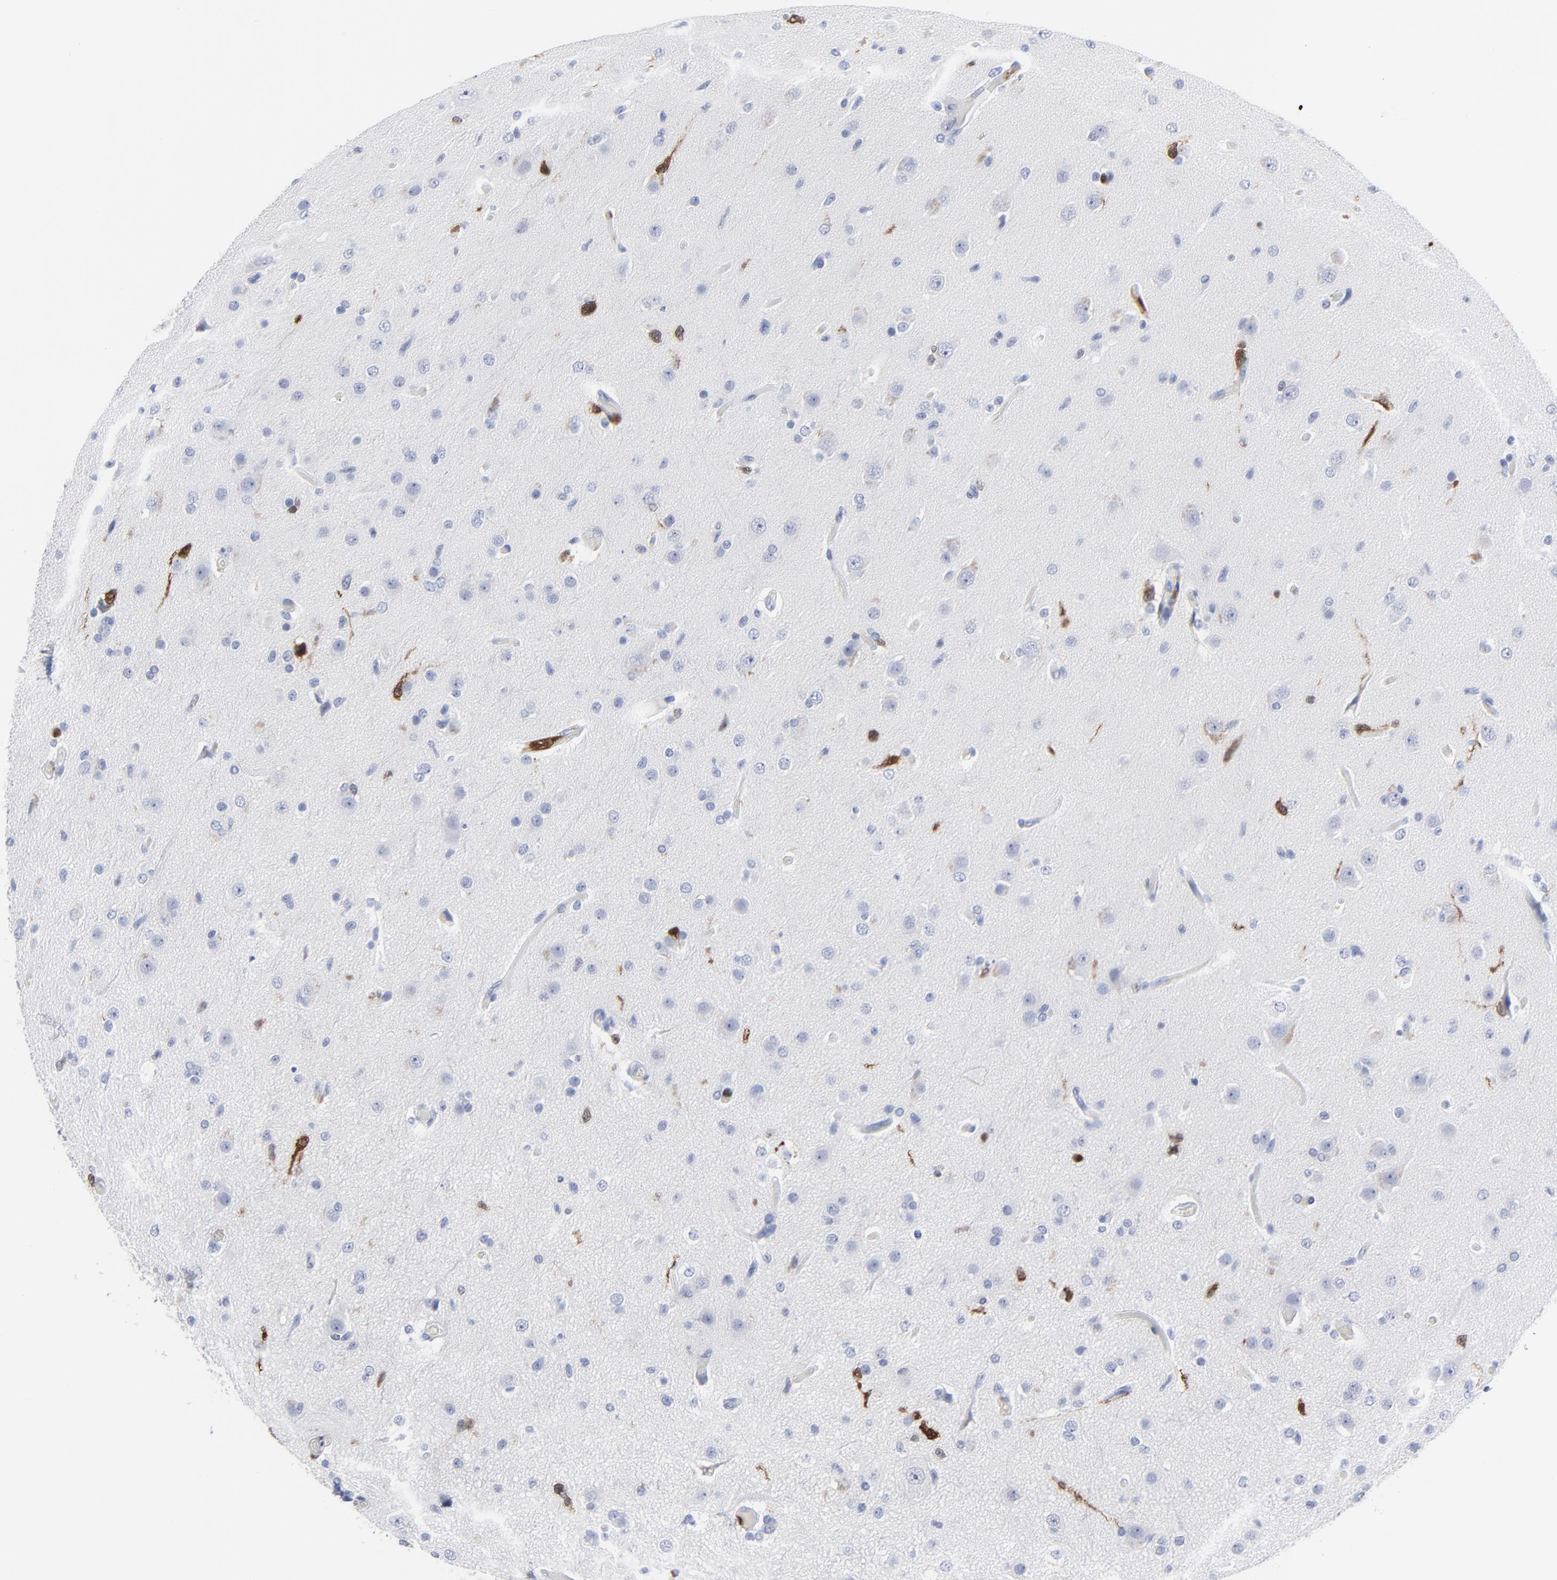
{"staining": {"intensity": "strong", "quantity": "<25%", "location": "cytoplasmic/membranous,nuclear"}, "tissue": "glioma", "cell_type": "Tumor cells", "image_type": "cancer", "snomed": [{"axis": "morphology", "description": "Glioma, malignant, High grade"}, {"axis": "topography", "description": "Brain"}], "caption": "The image exhibits a brown stain indicating the presence of a protein in the cytoplasmic/membranous and nuclear of tumor cells in glioma. The staining is performed using DAB (3,3'-diaminobenzidine) brown chromogen to label protein expression. The nuclei are counter-stained blue using hematoxylin.", "gene": "CDK1", "patient": {"sex": "male", "age": 33}}